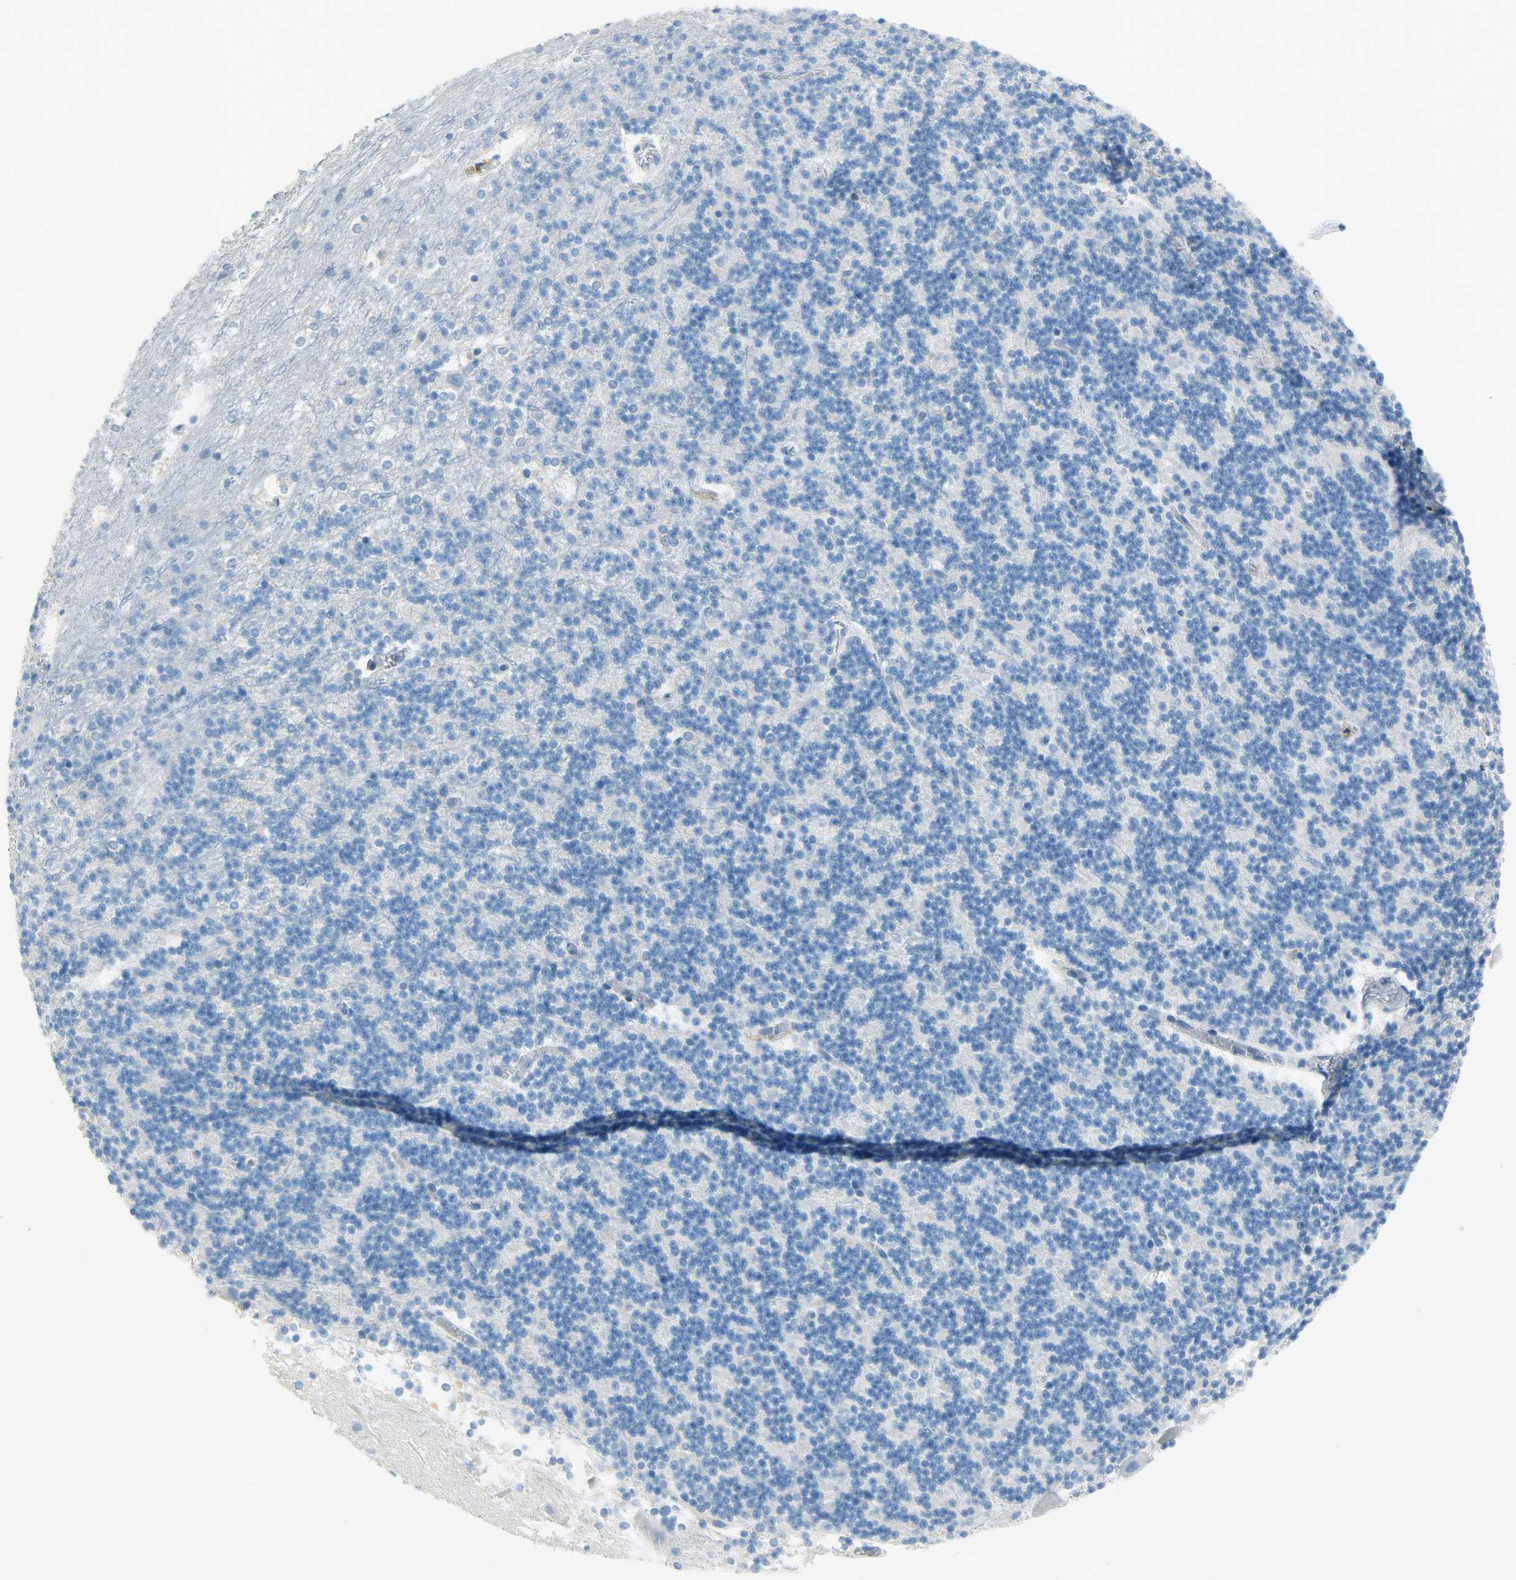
{"staining": {"intensity": "negative", "quantity": "none", "location": "none"}, "tissue": "cerebellum", "cell_type": "Cells in granular layer", "image_type": "normal", "snomed": [{"axis": "morphology", "description": "Normal tissue, NOS"}, {"axis": "topography", "description": "Cerebellum"}], "caption": "Immunohistochemistry photomicrograph of normal cerebellum stained for a protein (brown), which displays no expression in cells in granular layer. Nuclei are stained in blue.", "gene": "PROM1", "patient": {"sex": "female", "age": 19}}